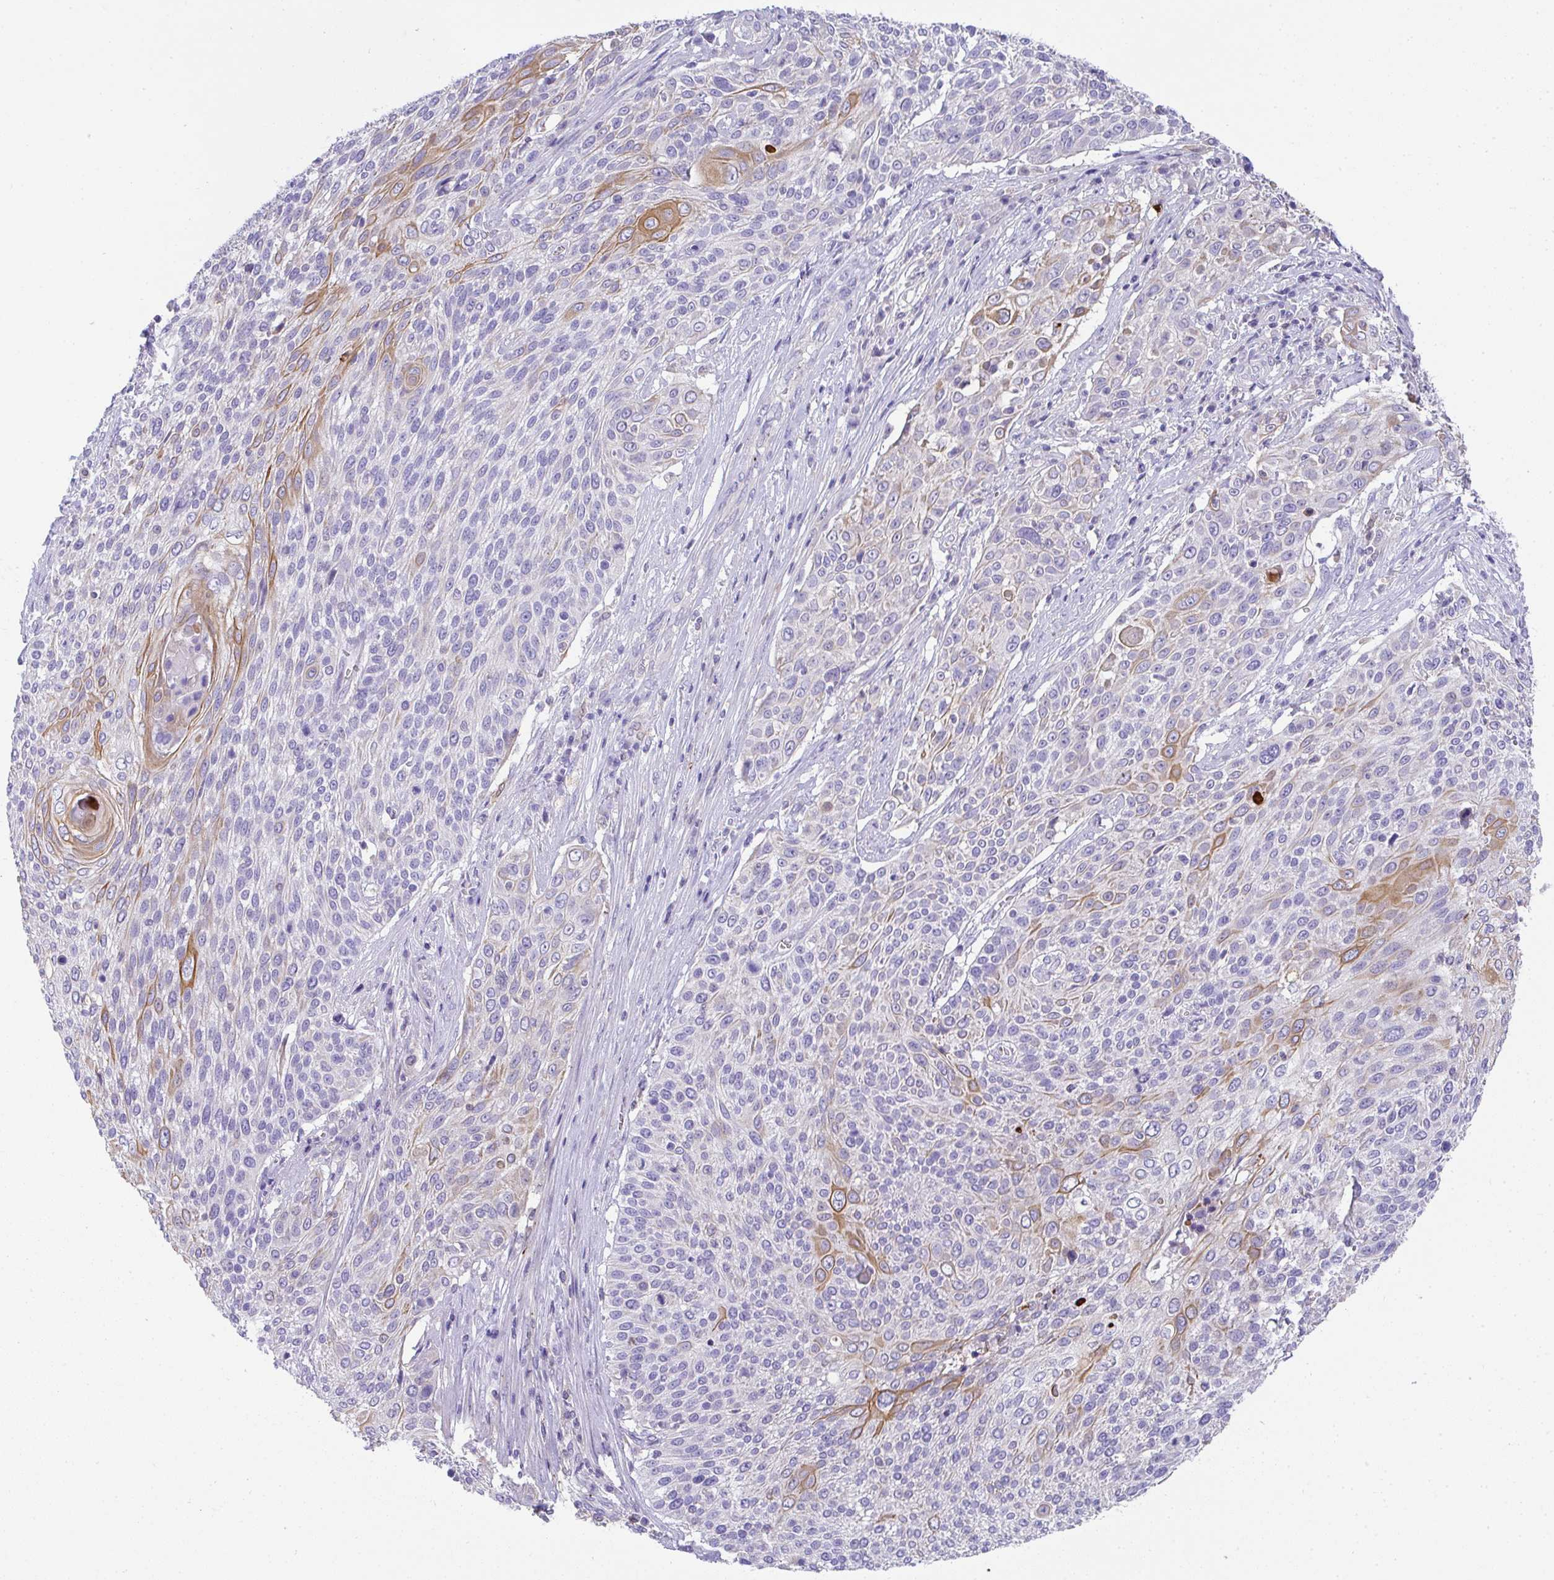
{"staining": {"intensity": "moderate", "quantity": "<25%", "location": "cytoplasmic/membranous"}, "tissue": "cervical cancer", "cell_type": "Tumor cells", "image_type": "cancer", "snomed": [{"axis": "morphology", "description": "Squamous cell carcinoma, NOS"}, {"axis": "topography", "description": "Cervix"}], "caption": "An image of squamous cell carcinoma (cervical) stained for a protein demonstrates moderate cytoplasmic/membranous brown staining in tumor cells.", "gene": "TNFAIP8", "patient": {"sex": "female", "age": 31}}